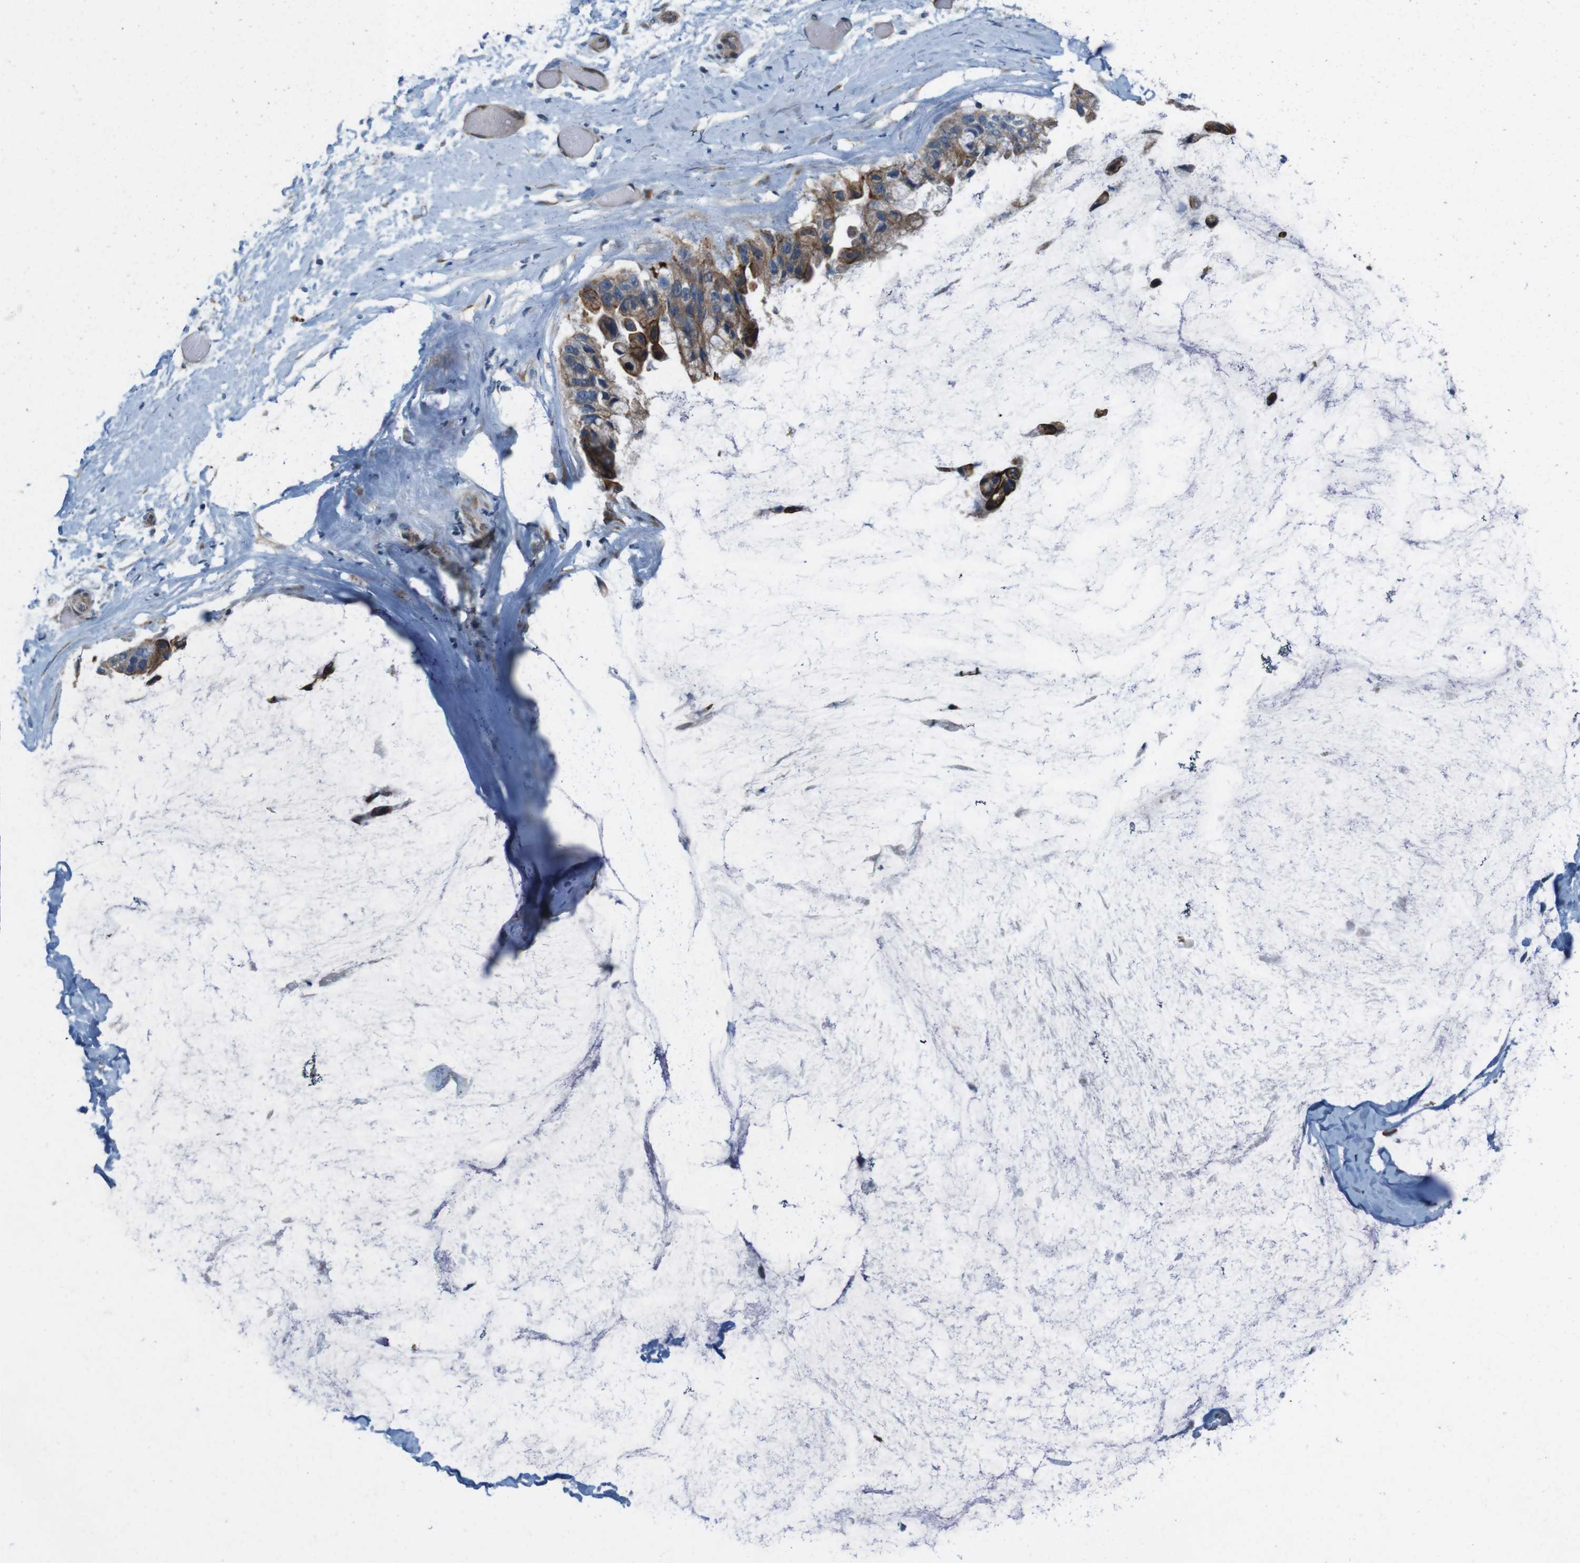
{"staining": {"intensity": "moderate", "quantity": ">75%", "location": "cytoplasmic/membranous"}, "tissue": "ovarian cancer", "cell_type": "Tumor cells", "image_type": "cancer", "snomed": [{"axis": "morphology", "description": "Cystadenocarcinoma, mucinous, NOS"}, {"axis": "topography", "description": "Ovary"}], "caption": "Brown immunohistochemical staining in human mucinous cystadenocarcinoma (ovarian) exhibits moderate cytoplasmic/membranous staining in approximately >75% of tumor cells. Nuclei are stained in blue.", "gene": "SKI", "patient": {"sex": "female", "age": 39}}